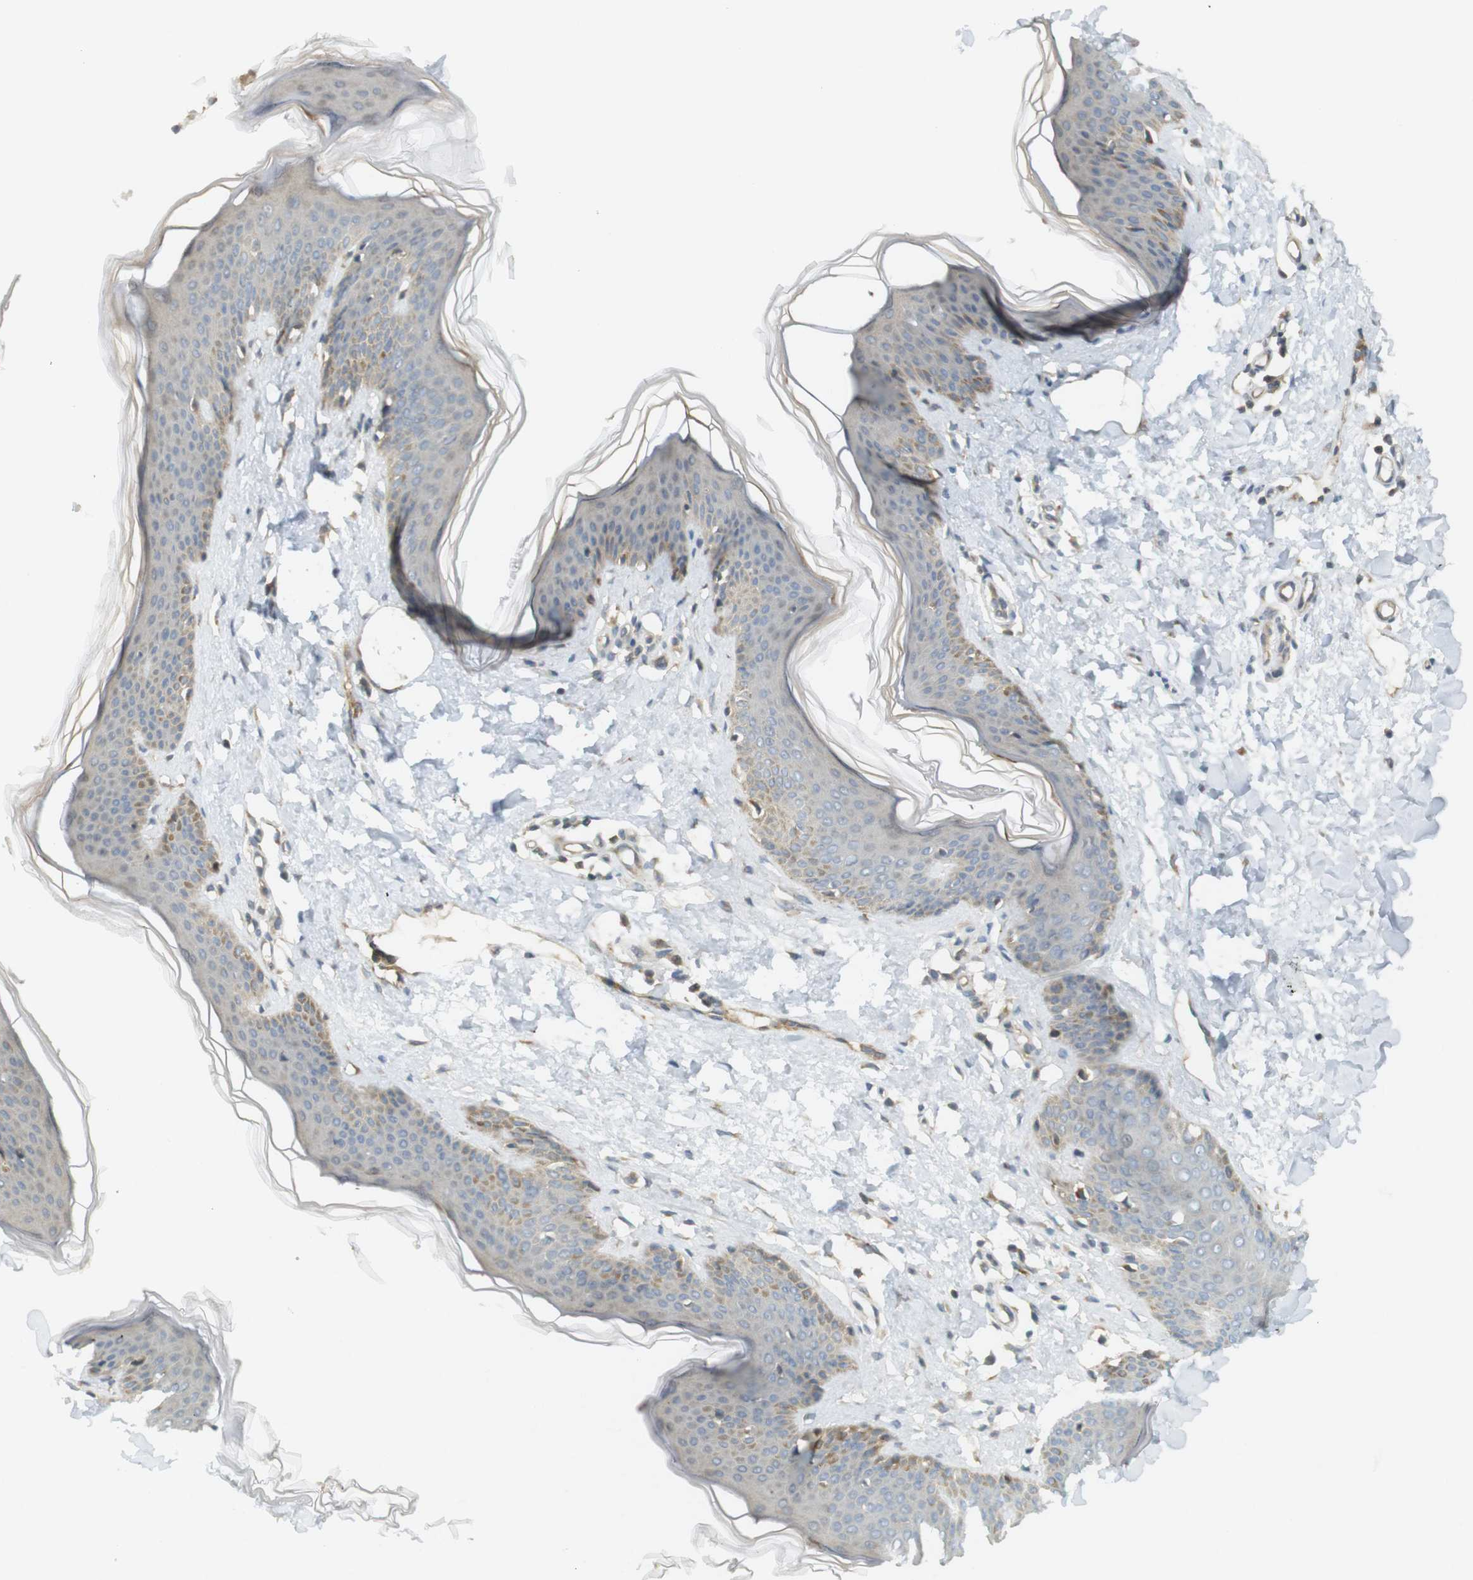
{"staining": {"intensity": "weak", "quantity": ">75%", "location": "cytoplasmic/membranous"}, "tissue": "skin", "cell_type": "Fibroblasts", "image_type": "normal", "snomed": [{"axis": "morphology", "description": "Normal tissue, NOS"}, {"axis": "topography", "description": "Skin"}], "caption": "DAB immunohistochemical staining of benign skin exhibits weak cytoplasmic/membranous protein positivity in about >75% of fibroblasts. (Brightfield microscopy of DAB IHC at high magnification).", "gene": "CLRN3", "patient": {"sex": "female", "age": 17}}